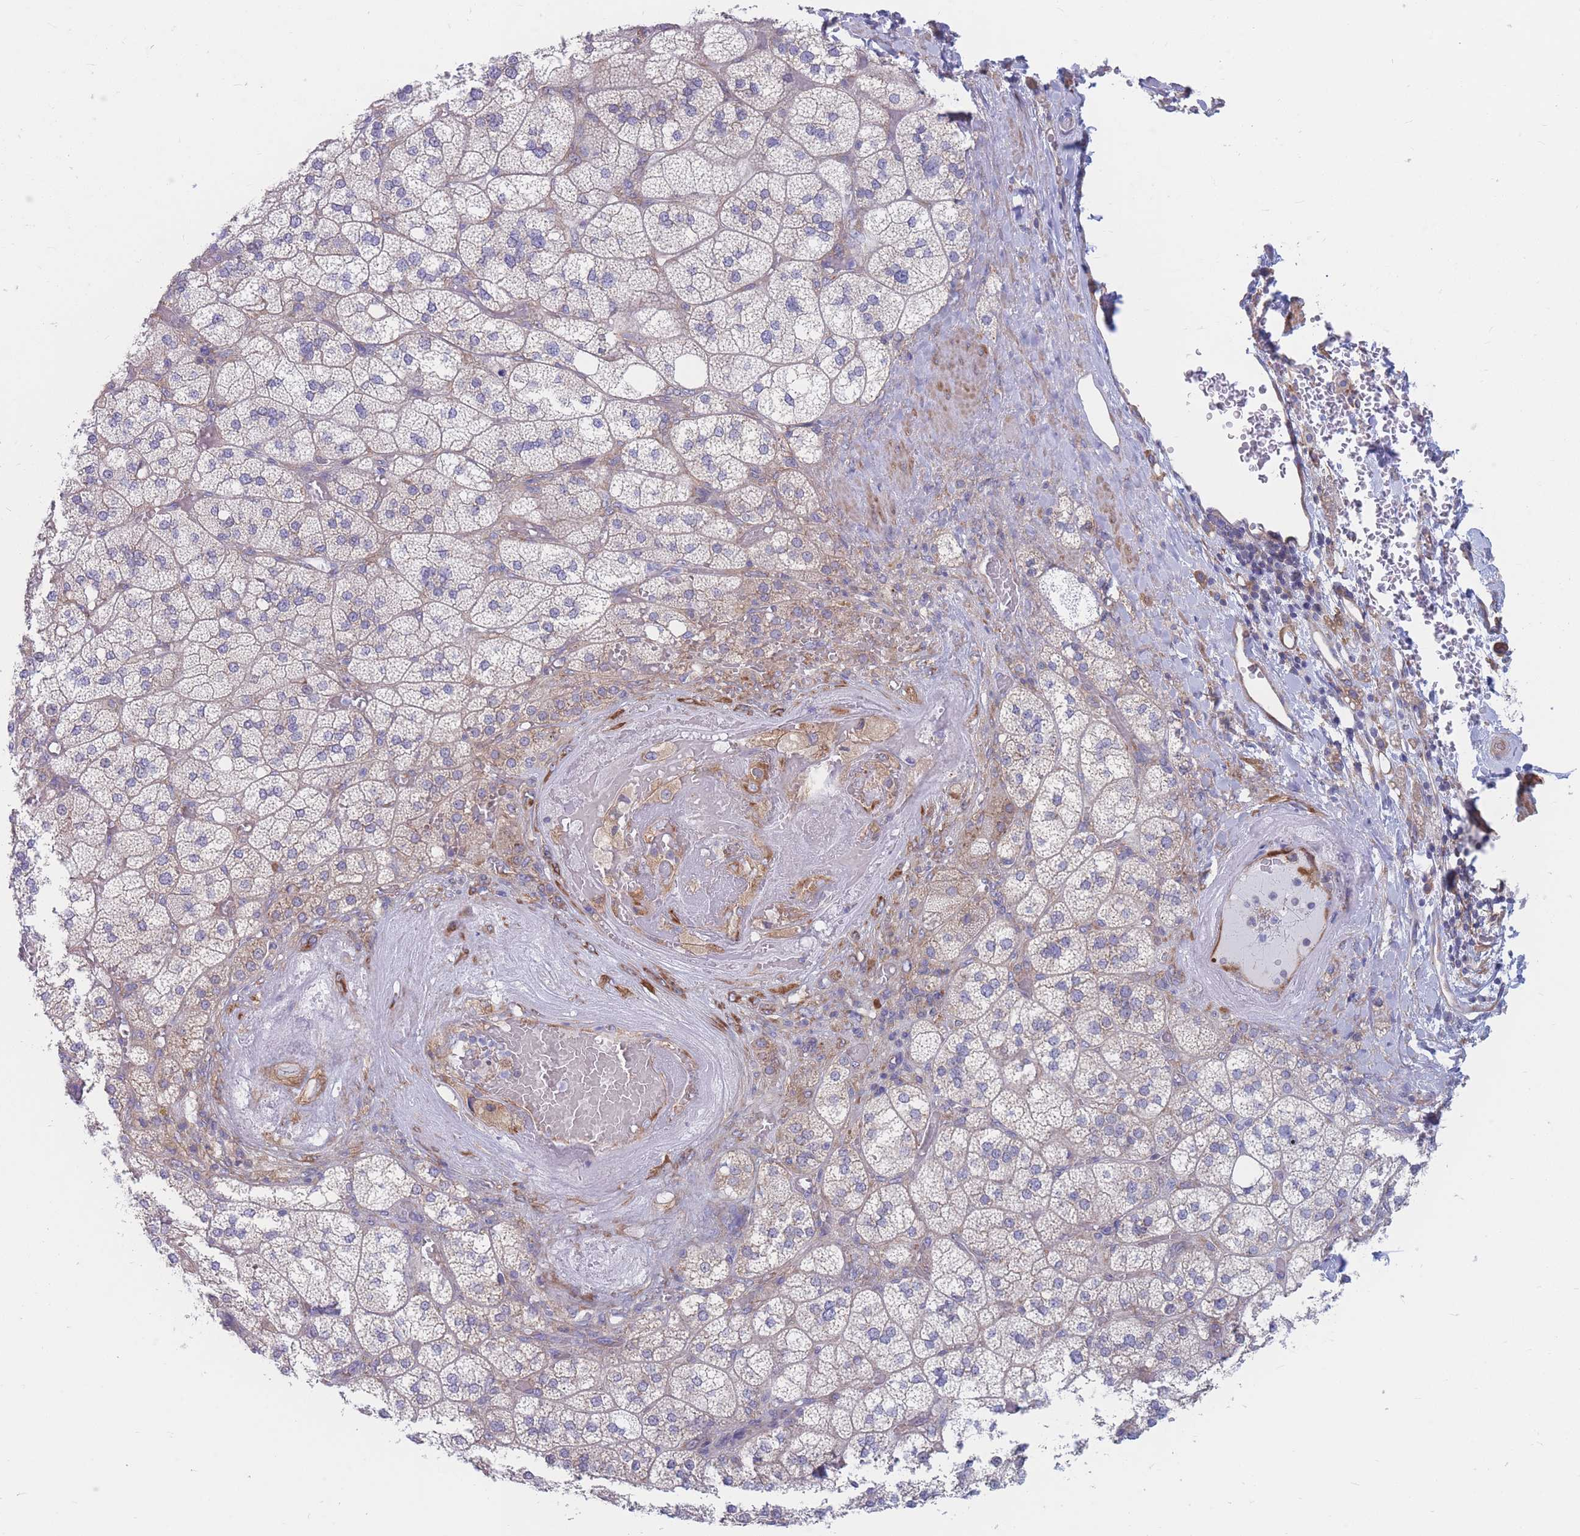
{"staining": {"intensity": "weak", "quantity": "<25%", "location": "cytoplasmic/membranous"}, "tissue": "adrenal gland", "cell_type": "Glandular cells", "image_type": "normal", "snomed": [{"axis": "morphology", "description": "Normal tissue, NOS"}, {"axis": "topography", "description": "Adrenal gland"}], "caption": "Immunohistochemical staining of benign human adrenal gland displays no significant expression in glandular cells.", "gene": "RPL8", "patient": {"sex": "male", "age": 61}}